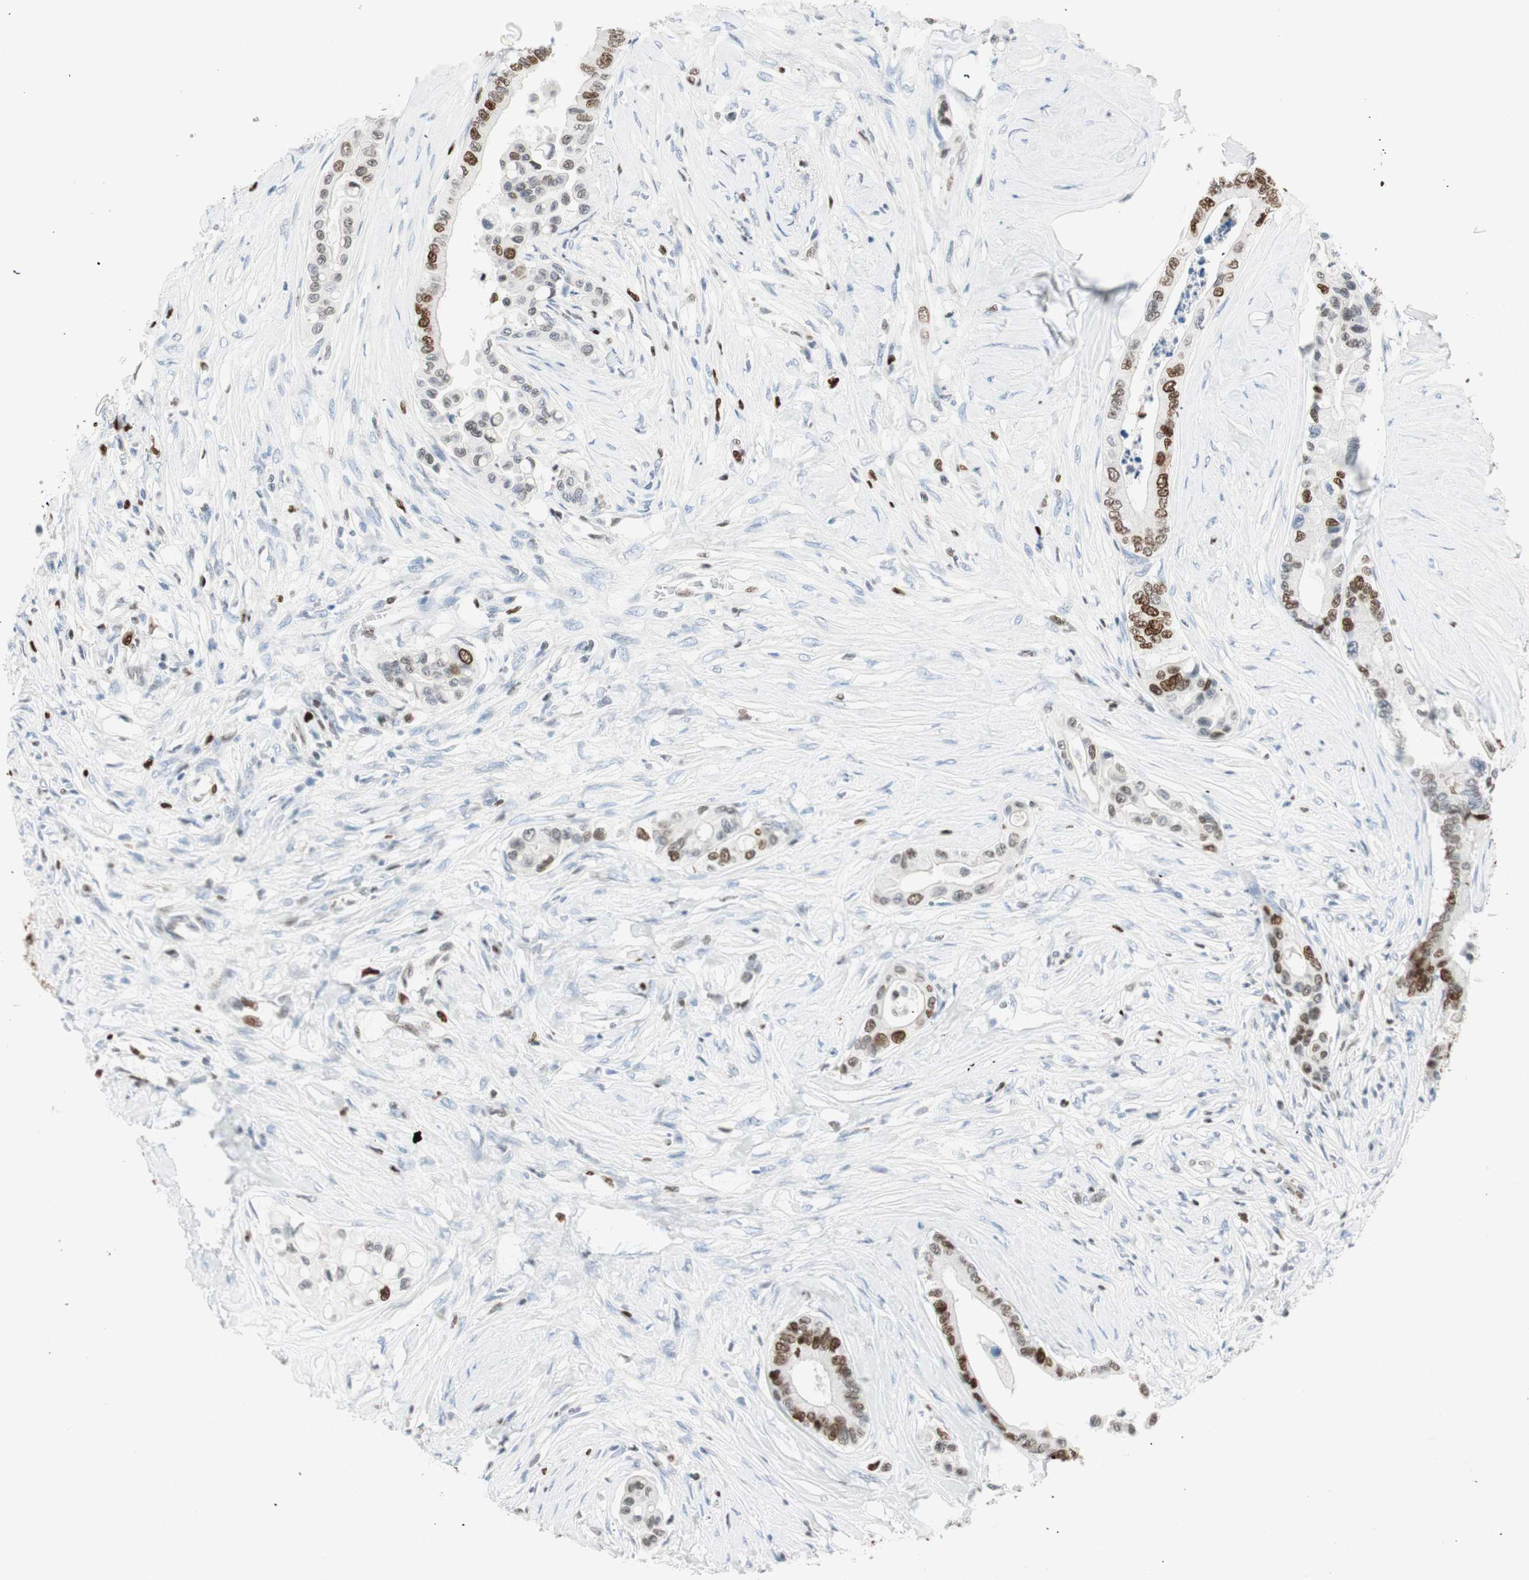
{"staining": {"intensity": "strong", "quantity": "25%-75%", "location": "nuclear"}, "tissue": "colorectal cancer", "cell_type": "Tumor cells", "image_type": "cancer", "snomed": [{"axis": "morphology", "description": "Normal tissue, NOS"}, {"axis": "morphology", "description": "Adenocarcinoma, NOS"}, {"axis": "topography", "description": "Colon"}], "caption": "IHC micrograph of colorectal cancer (adenocarcinoma) stained for a protein (brown), which displays high levels of strong nuclear expression in approximately 25%-75% of tumor cells.", "gene": "EZH2", "patient": {"sex": "male", "age": 82}}